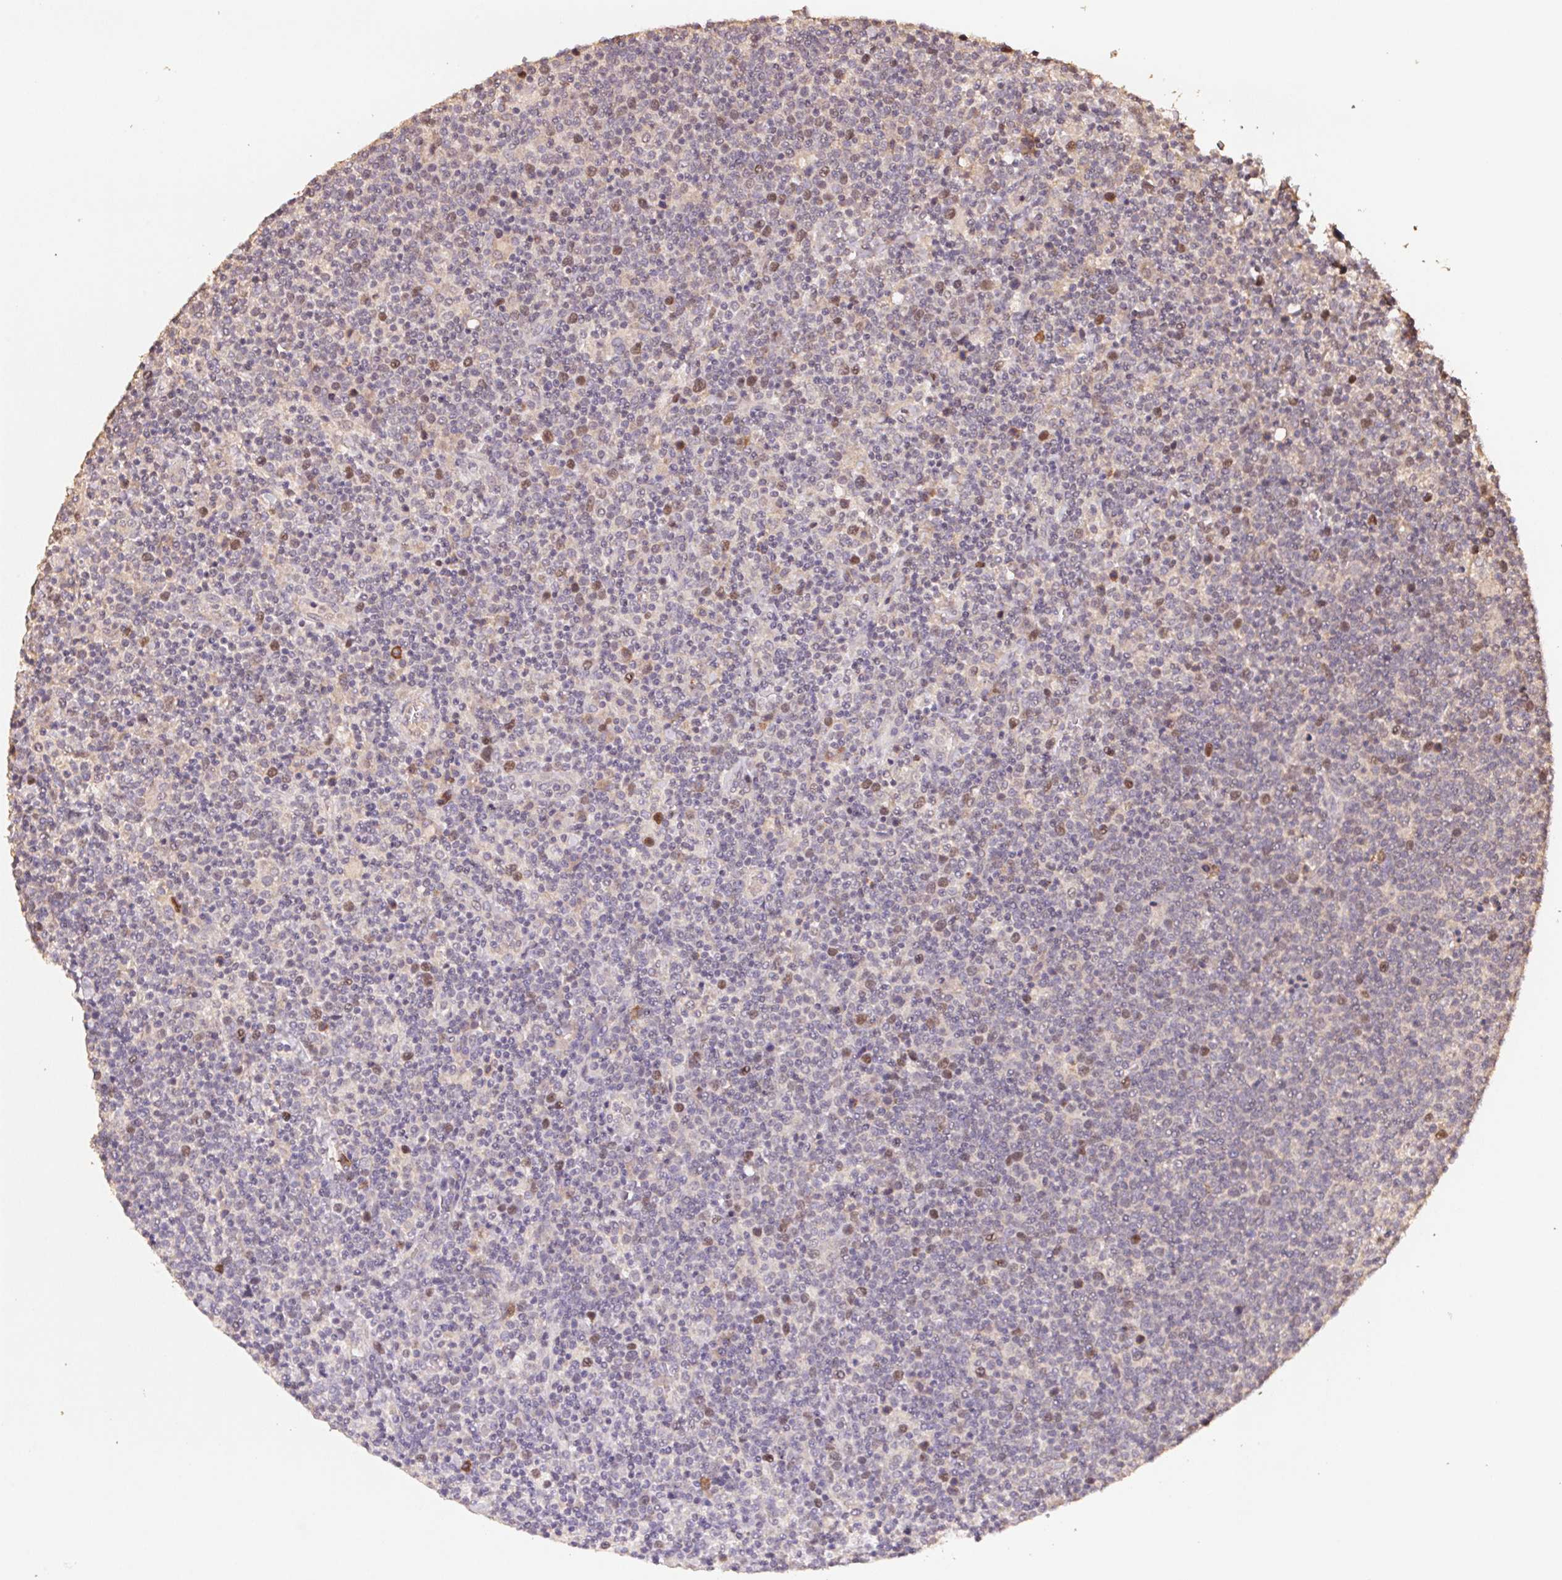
{"staining": {"intensity": "moderate", "quantity": "<25%", "location": "nuclear"}, "tissue": "lymphoma", "cell_type": "Tumor cells", "image_type": "cancer", "snomed": [{"axis": "morphology", "description": "Malignant lymphoma, non-Hodgkin's type, High grade"}, {"axis": "topography", "description": "Lymph node"}], "caption": "A micrograph of human lymphoma stained for a protein displays moderate nuclear brown staining in tumor cells.", "gene": "CENPF", "patient": {"sex": "male", "age": 61}}